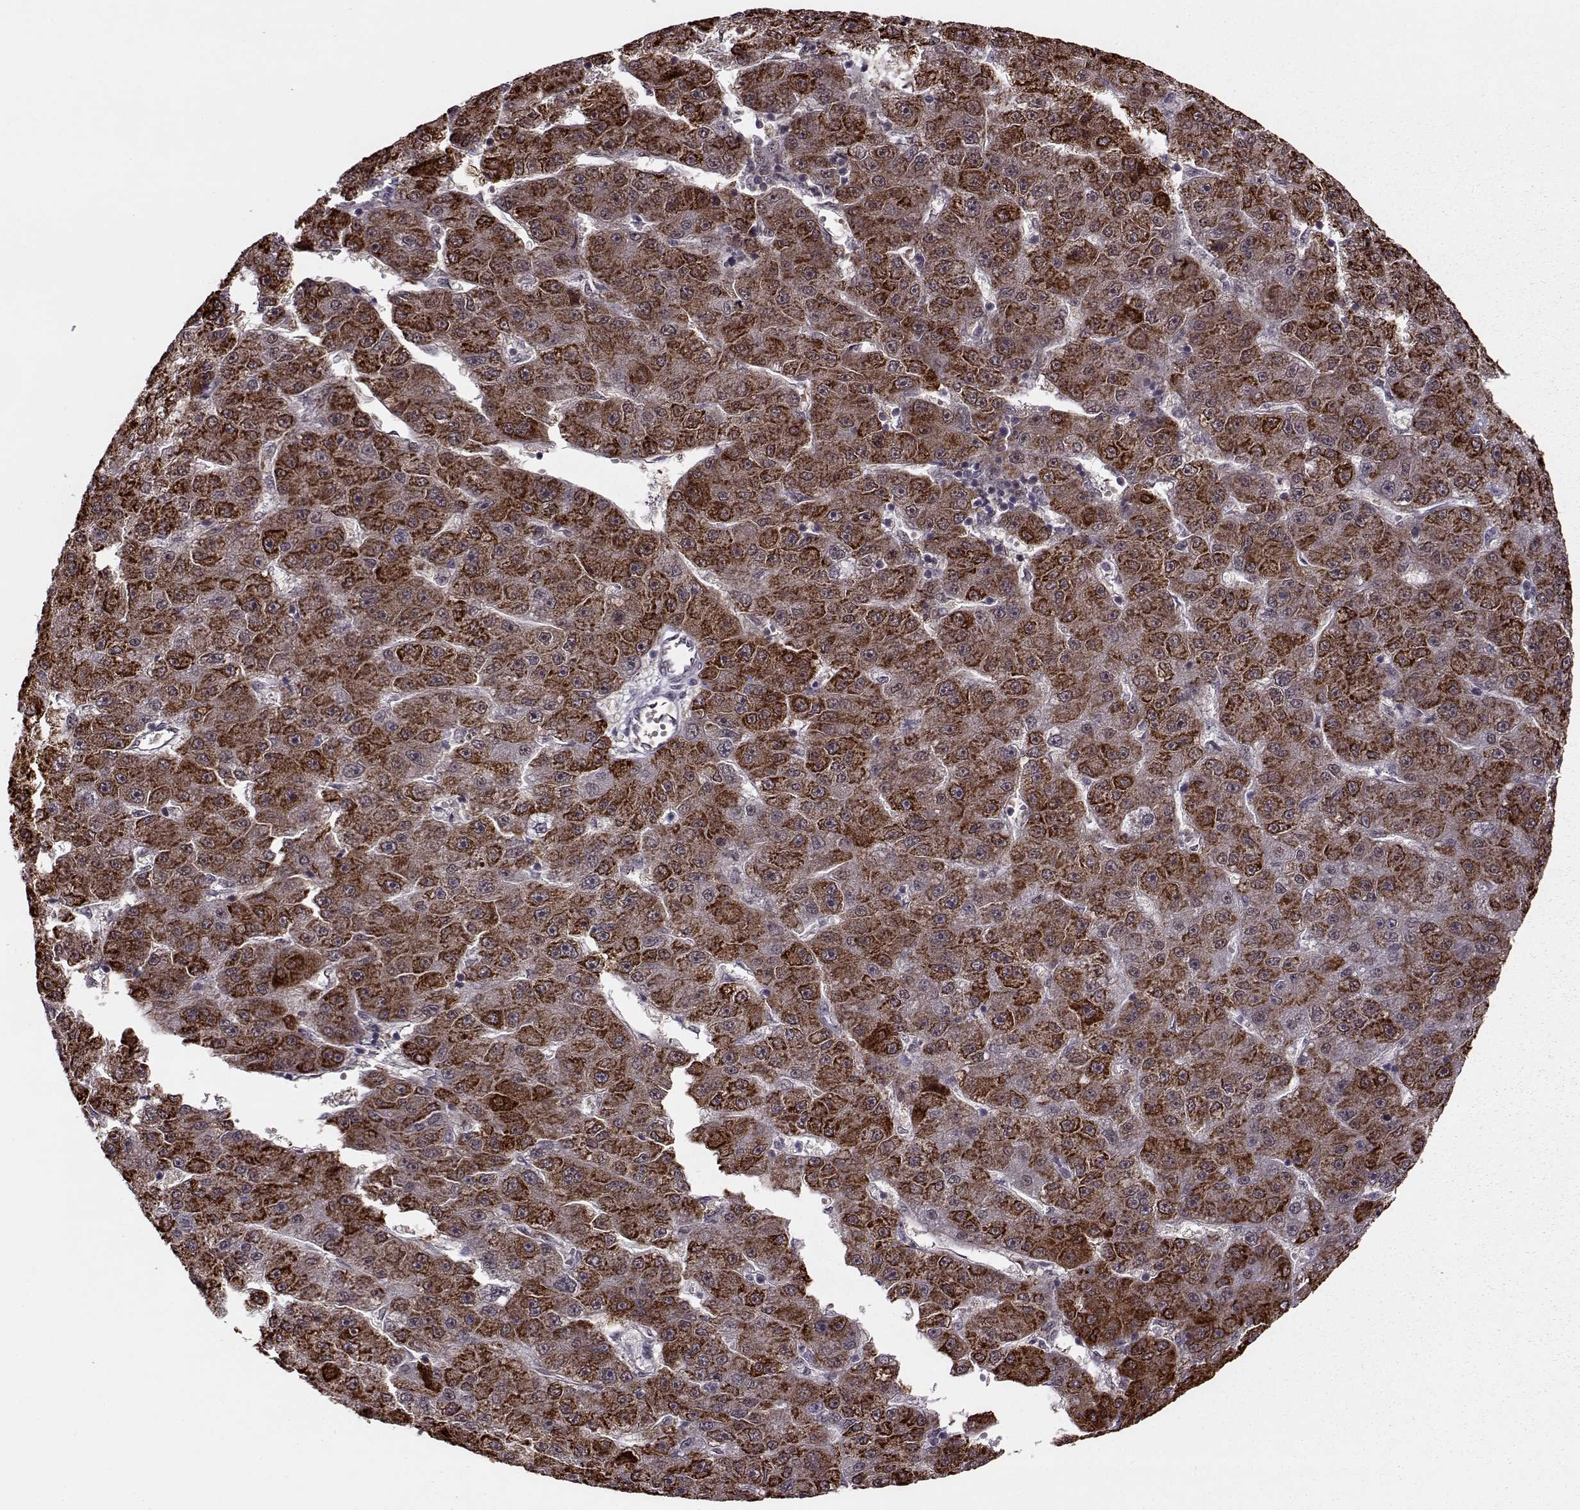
{"staining": {"intensity": "strong", "quantity": ">75%", "location": "cytoplasmic/membranous"}, "tissue": "liver cancer", "cell_type": "Tumor cells", "image_type": "cancer", "snomed": [{"axis": "morphology", "description": "Carcinoma, Hepatocellular, NOS"}, {"axis": "topography", "description": "Liver"}], "caption": "A photomicrograph showing strong cytoplasmic/membranous positivity in approximately >75% of tumor cells in liver hepatocellular carcinoma, as visualized by brown immunohistochemical staining.", "gene": "FTO", "patient": {"sex": "male", "age": 67}}